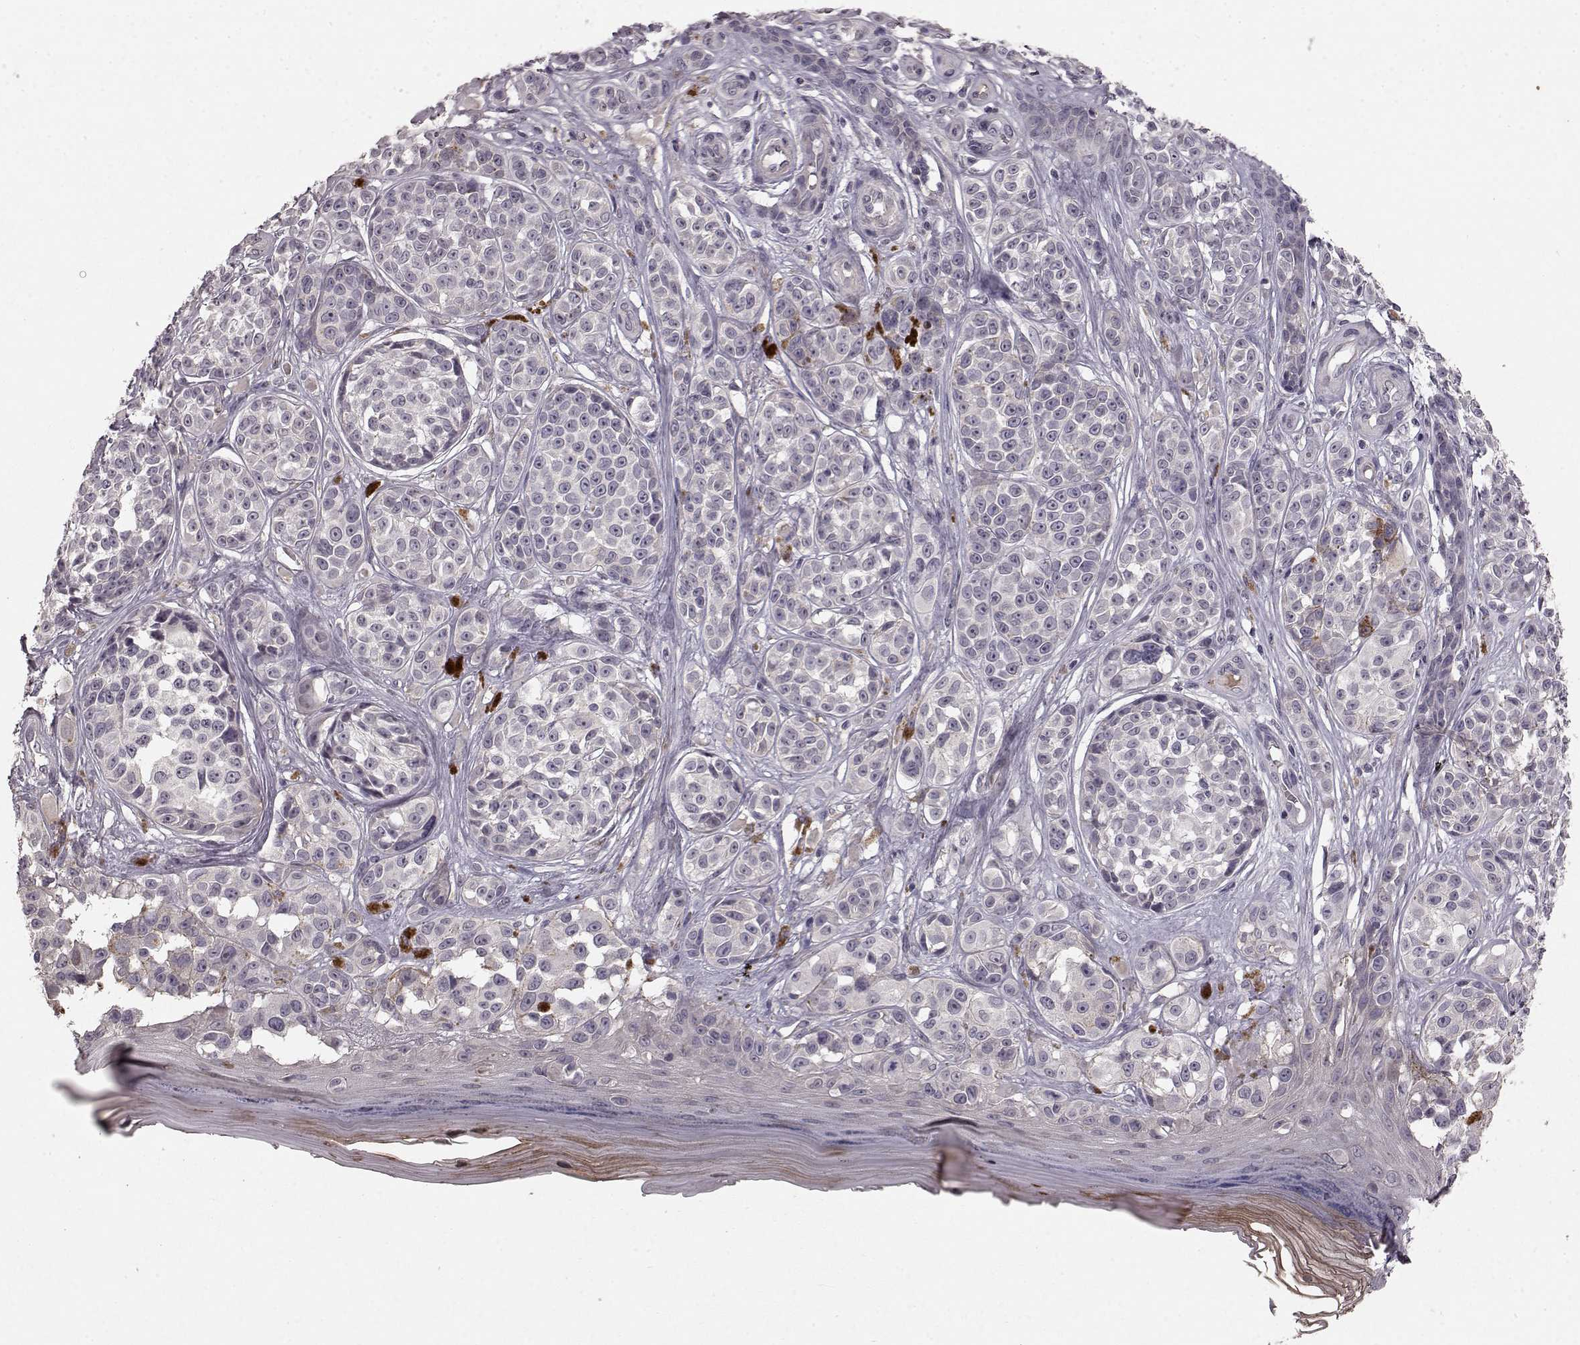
{"staining": {"intensity": "negative", "quantity": "none", "location": "none"}, "tissue": "melanoma", "cell_type": "Tumor cells", "image_type": "cancer", "snomed": [{"axis": "morphology", "description": "Malignant melanoma, NOS"}, {"axis": "topography", "description": "Skin"}], "caption": "Melanoma was stained to show a protein in brown. There is no significant expression in tumor cells. (DAB (3,3'-diaminobenzidine) immunohistochemistry, high magnification).", "gene": "SLC22A18", "patient": {"sex": "female", "age": 90}}